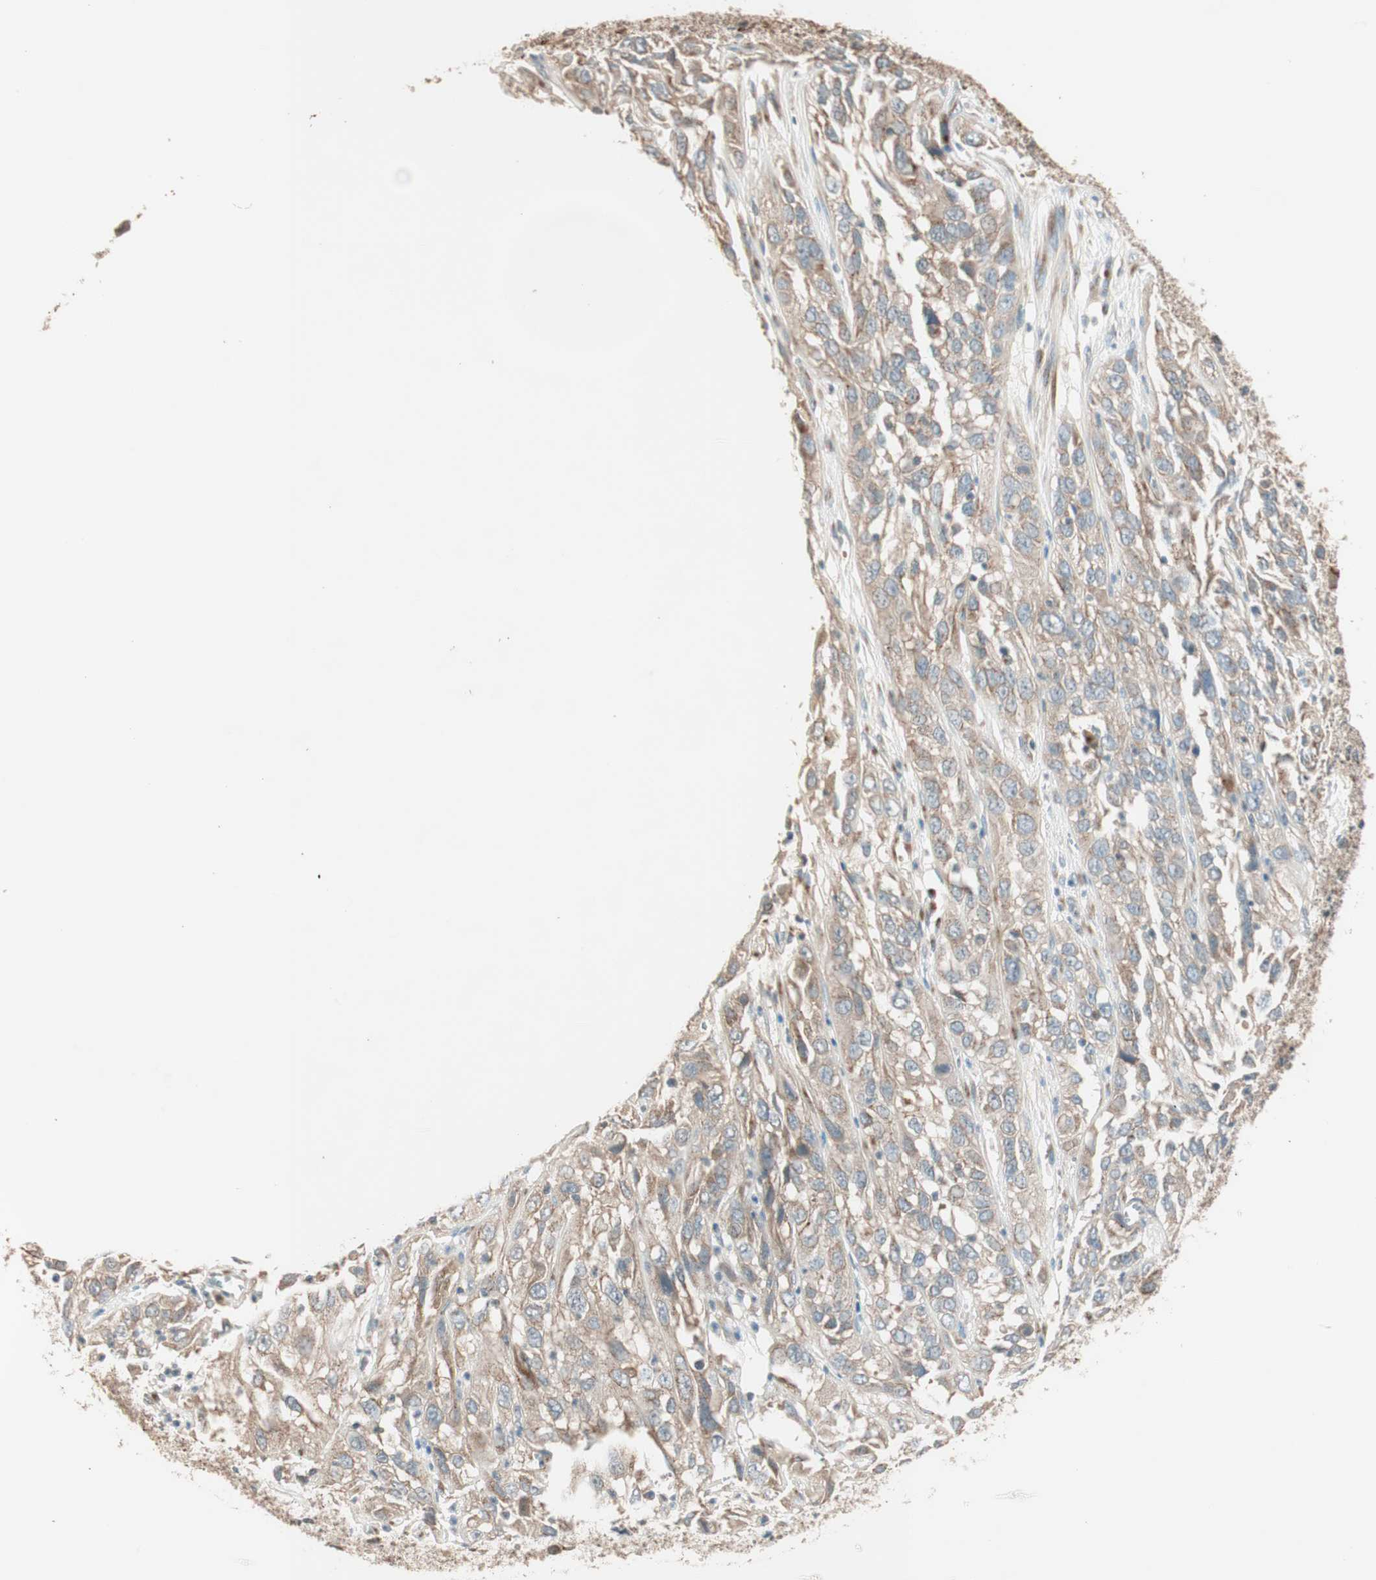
{"staining": {"intensity": "moderate", "quantity": ">75%", "location": "cytoplasmic/membranous"}, "tissue": "cervical cancer", "cell_type": "Tumor cells", "image_type": "cancer", "snomed": [{"axis": "morphology", "description": "Squamous cell carcinoma, NOS"}, {"axis": "topography", "description": "Cervix"}], "caption": "There is medium levels of moderate cytoplasmic/membranous staining in tumor cells of cervical cancer, as demonstrated by immunohistochemical staining (brown color).", "gene": "SEC16A", "patient": {"sex": "female", "age": 32}}